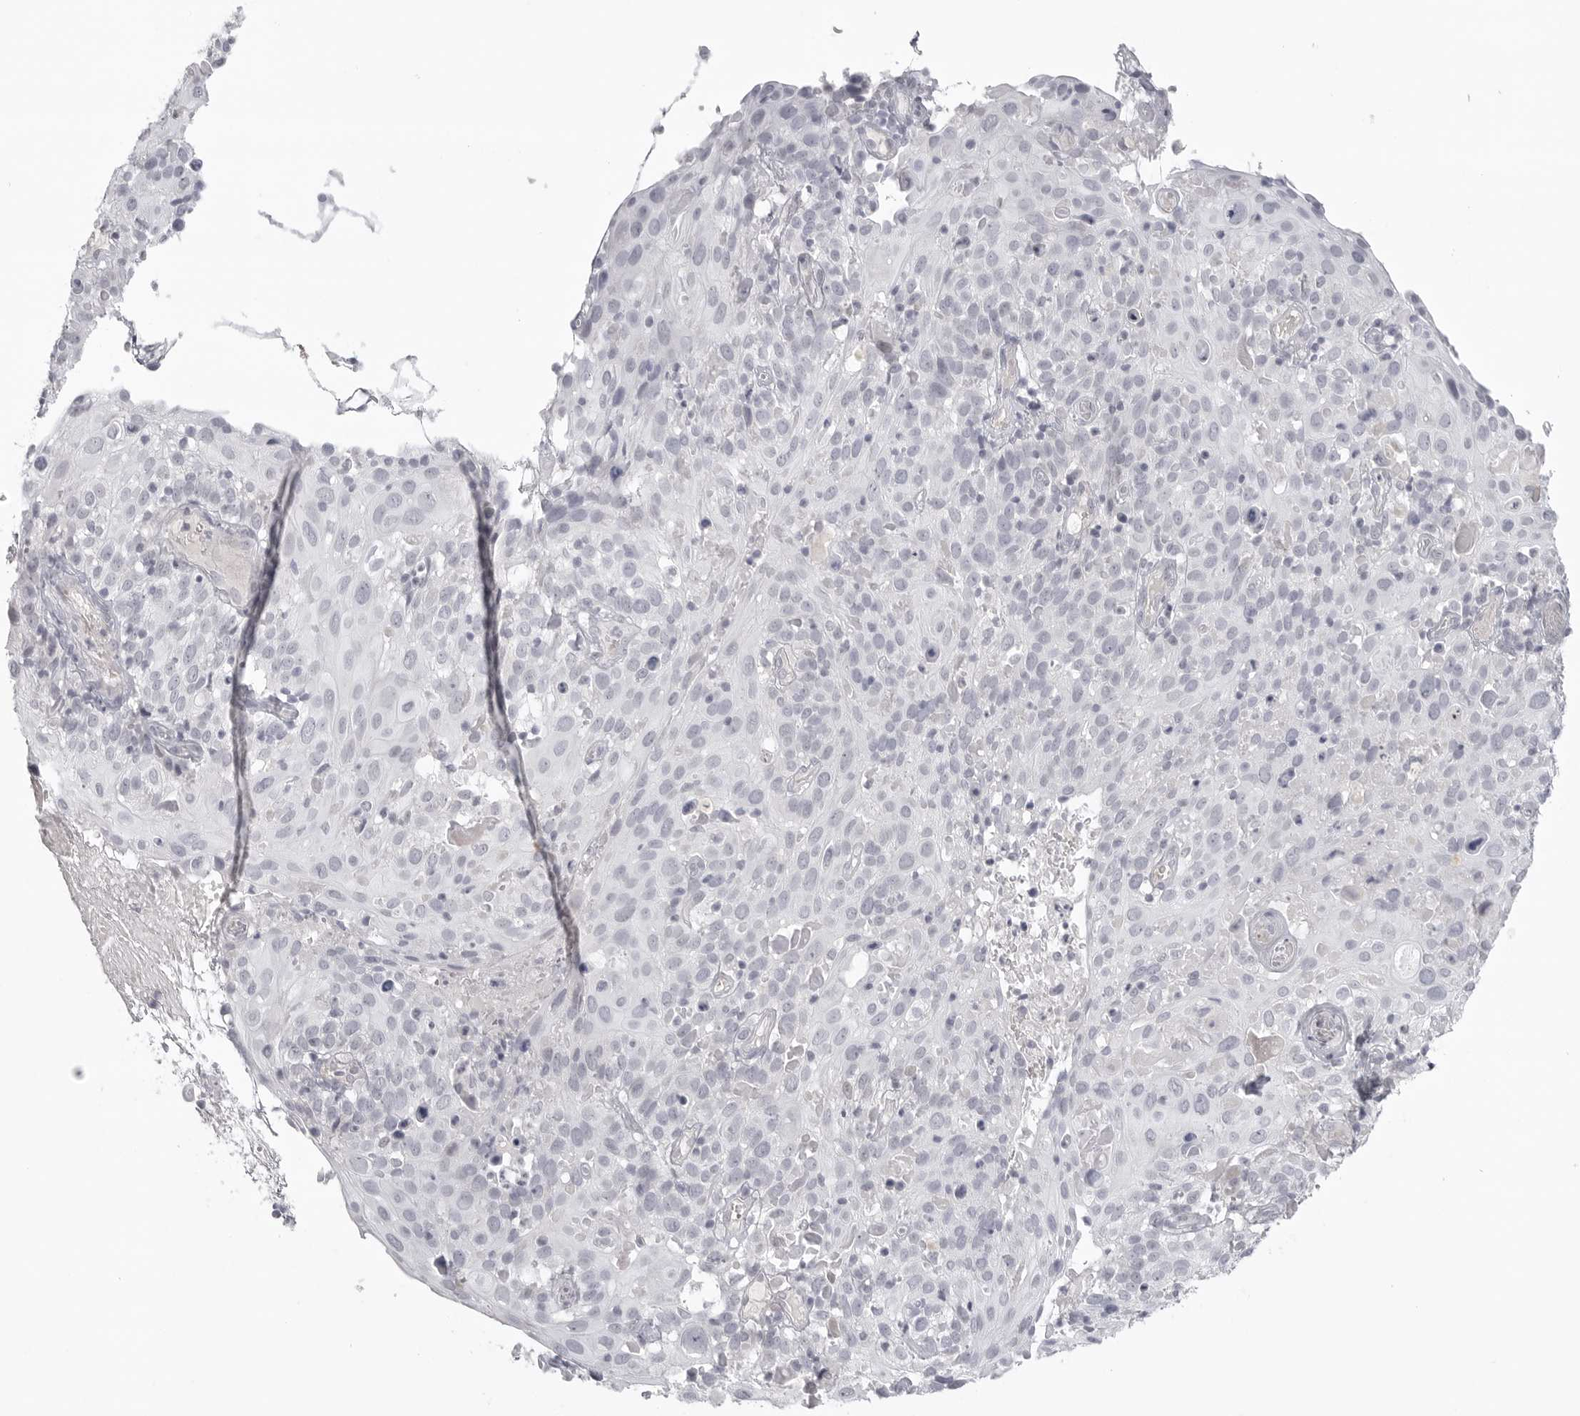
{"staining": {"intensity": "negative", "quantity": "none", "location": "none"}, "tissue": "cervical cancer", "cell_type": "Tumor cells", "image_type": "cancer", "snomed": [{"axis": "morphology", "description": "Squamous cell carcinoma, NOS"}, {"axis": "topography", "description": "Cervix"}], "caption": "DAB immunohistochemical staining of cervical squamous cell carcinoma displays no significant positivity in tumor cells.", "gene": "TCTN3", "patient": {"sex": "female", "age": 74}}